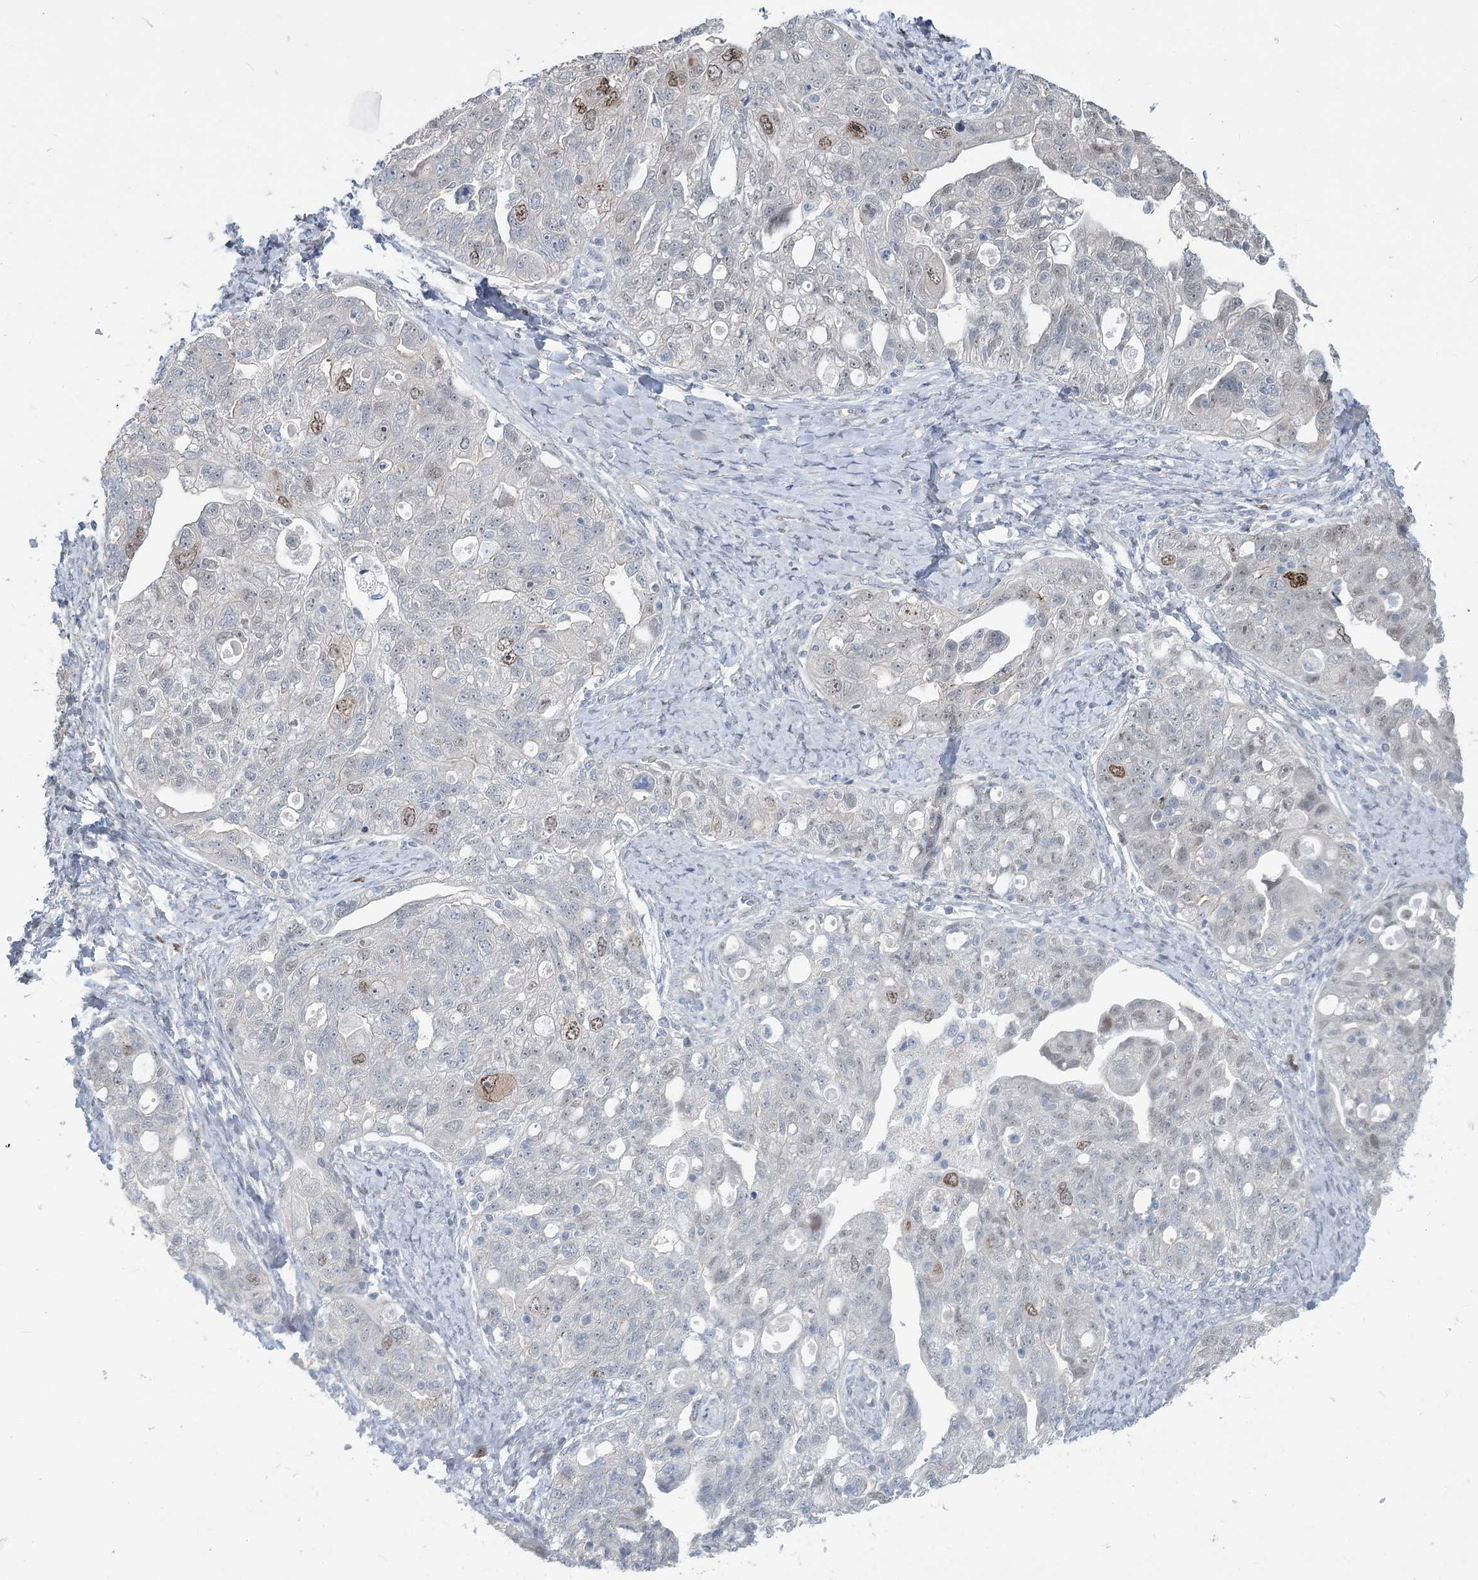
{"staining": {"intensity": "moderate", "quantity": "<25%", "location": "nuclear"}, "tissue": "ovarian cancer", "cell_type": "Tumor cells", "image_type": "cancer", "snomed": [{"axis": "morphology", "description": "Carcinoma, NOS"}, {"axis": "morphology", "description": "Cystadenocarcinoma, serous, NOS"}, {"axis": "topography", "description": "Ovary"}], "caption": "This is a histology image of immunohistochemistry staining of ovarian carcinoma, which shows moderate positivity in the nuclear of tumor cells.", "gene": "ABITRAM", "patient": {"sex": "female", "age": 69}}